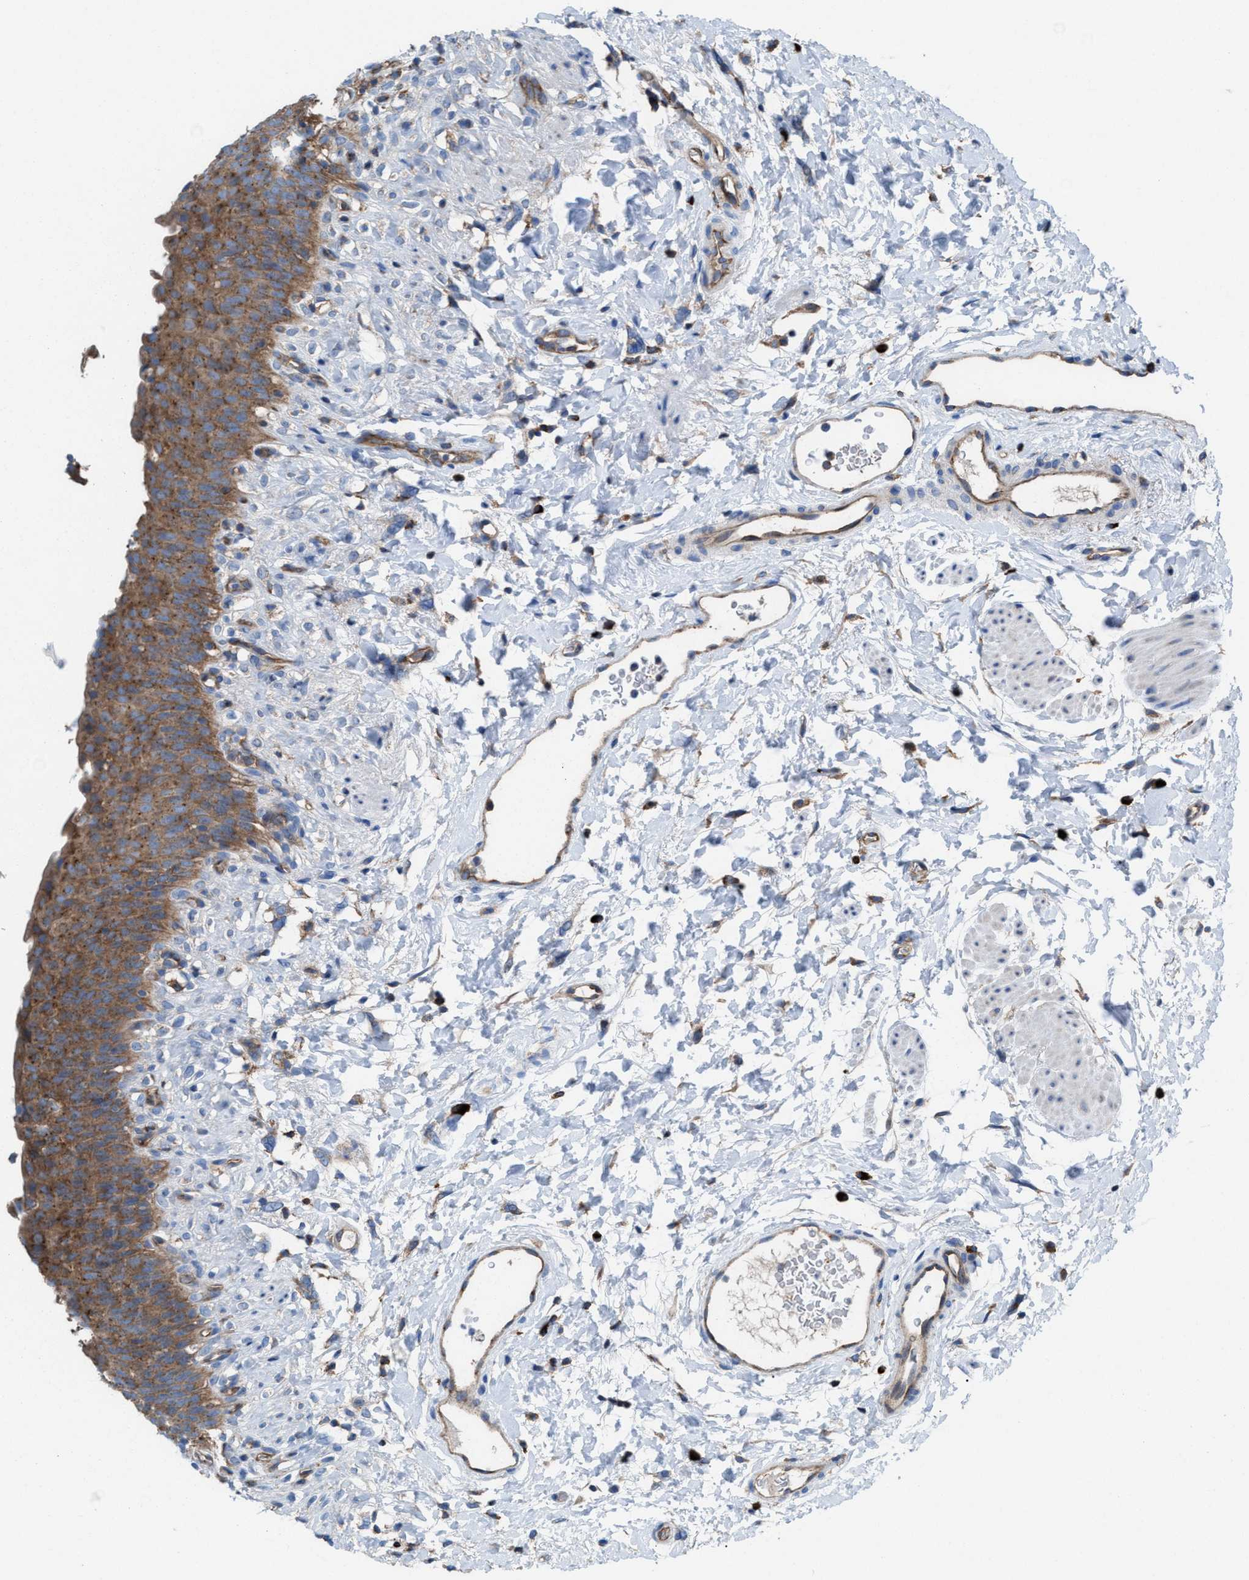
{"staining": {"intensity": "moderate", "quantity": ">75%", "location": "cytoplasmic/membranous"}, "tissue": "urinary bladder", "cell_type": "Urothelial cells", "image_type": "normal", "snomed": [{"axis": "morphology", "description": "Normal tissue, NOS"}, {"axis": "topography", "description": "Urinary bladder"}], "caption": "A high-resolution histopathology image shows immunohistochemistry staining of unremarkable urinary bladder, which demonstrates moderate cytoplasmic/membranous expression in approximately >75% of urothelial cells.", "gene": "NYAP1", "patient": {"sex": "female", "age": 79}}